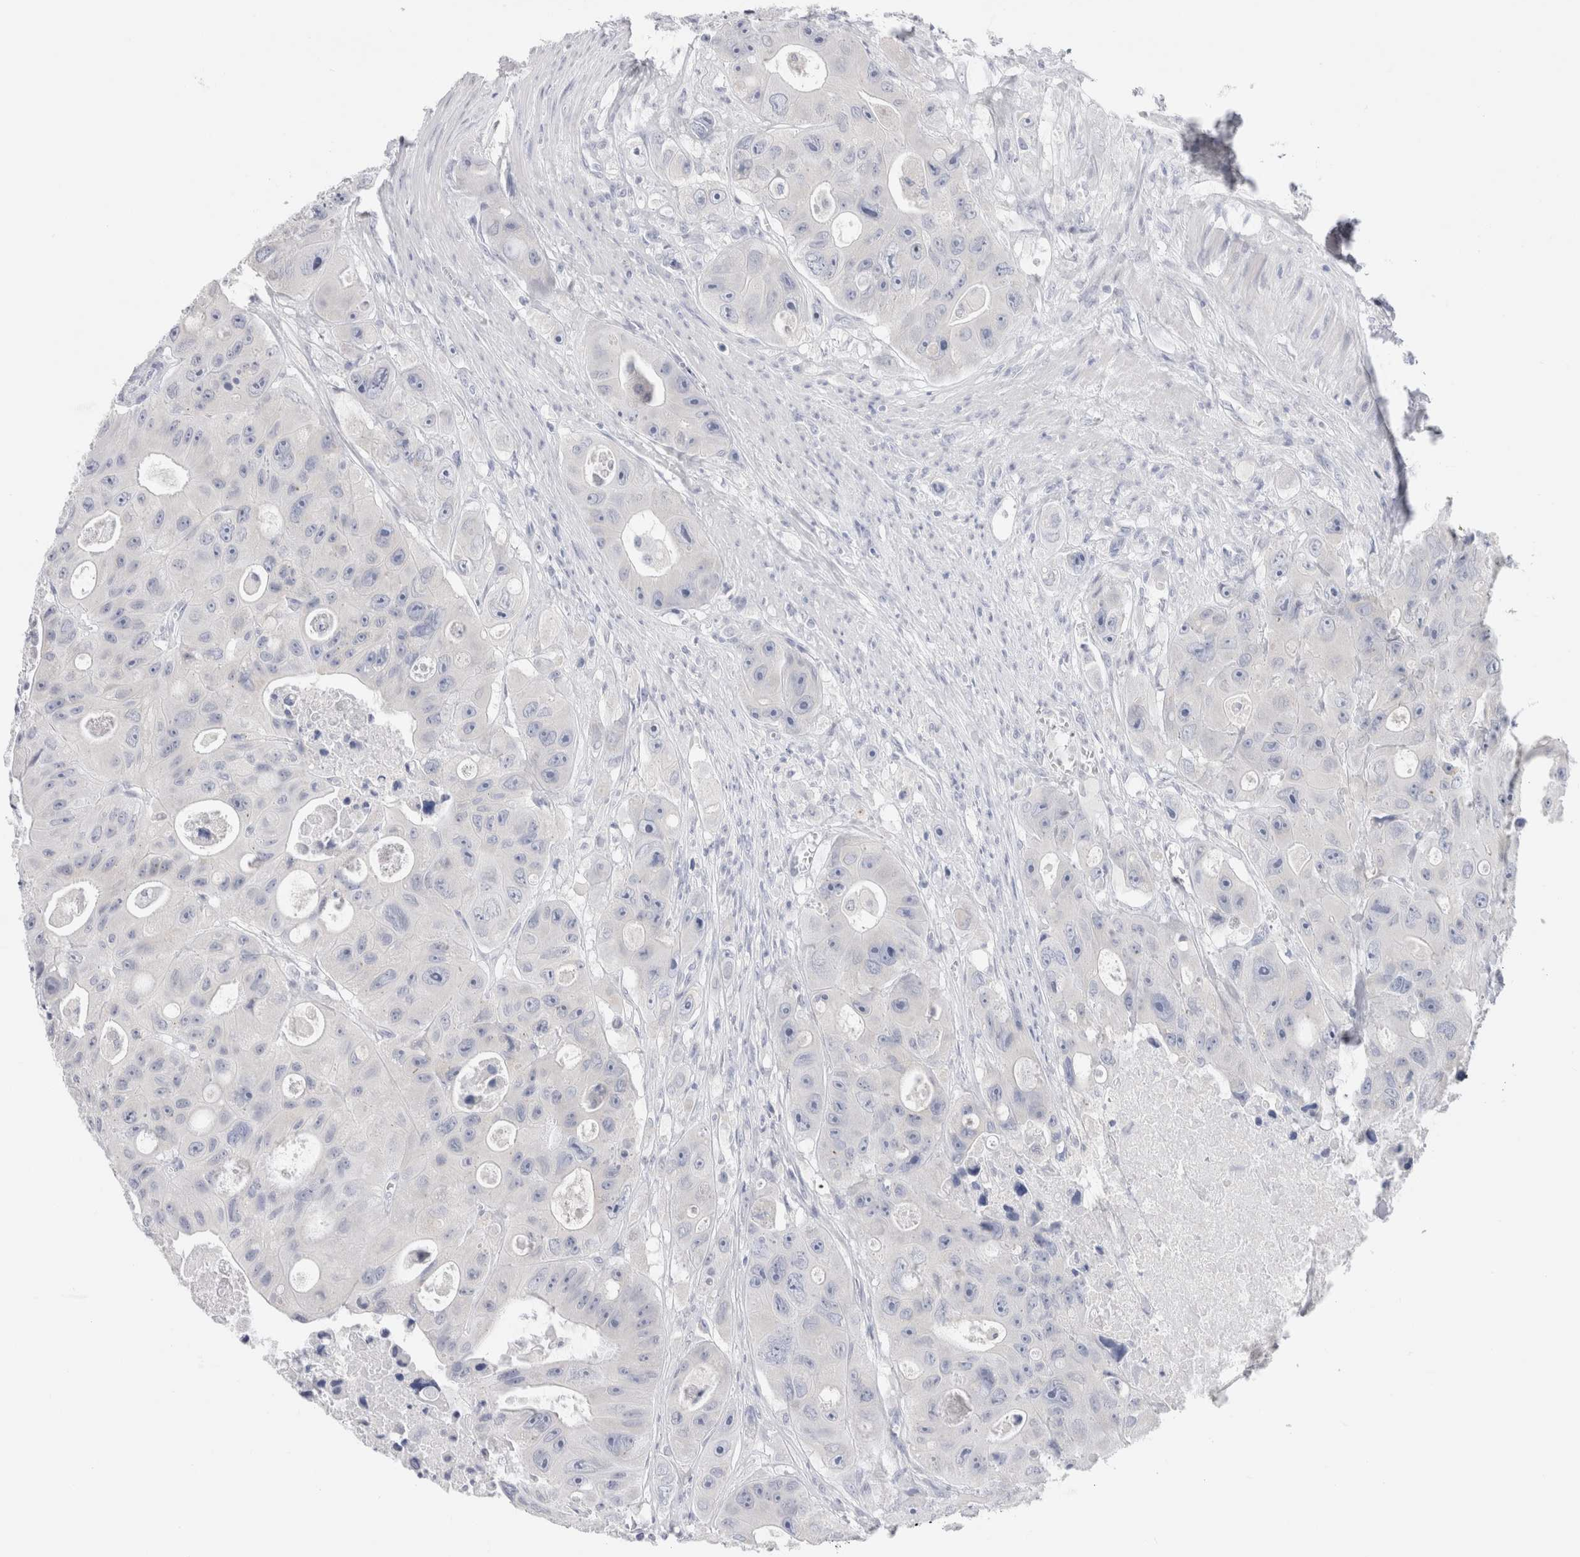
{"staining": {"intensity": "negative", "quantity": "none", "location": "none"}, "tissue": "colorectal cancer", "cell_type": "Tumor cells", "image_type": "cancer", "snomed": [{"axis": "morphology", "description": "Adenocarcinoma, NOS"}, {"axis": "topography", "description": "Colon"}], "caption": "The micrograph demonstrates no significant expression in tumor cells of colorectal cancer.", "gene": "C9orf50", "patient": {"sex": "female", "age": 46}}